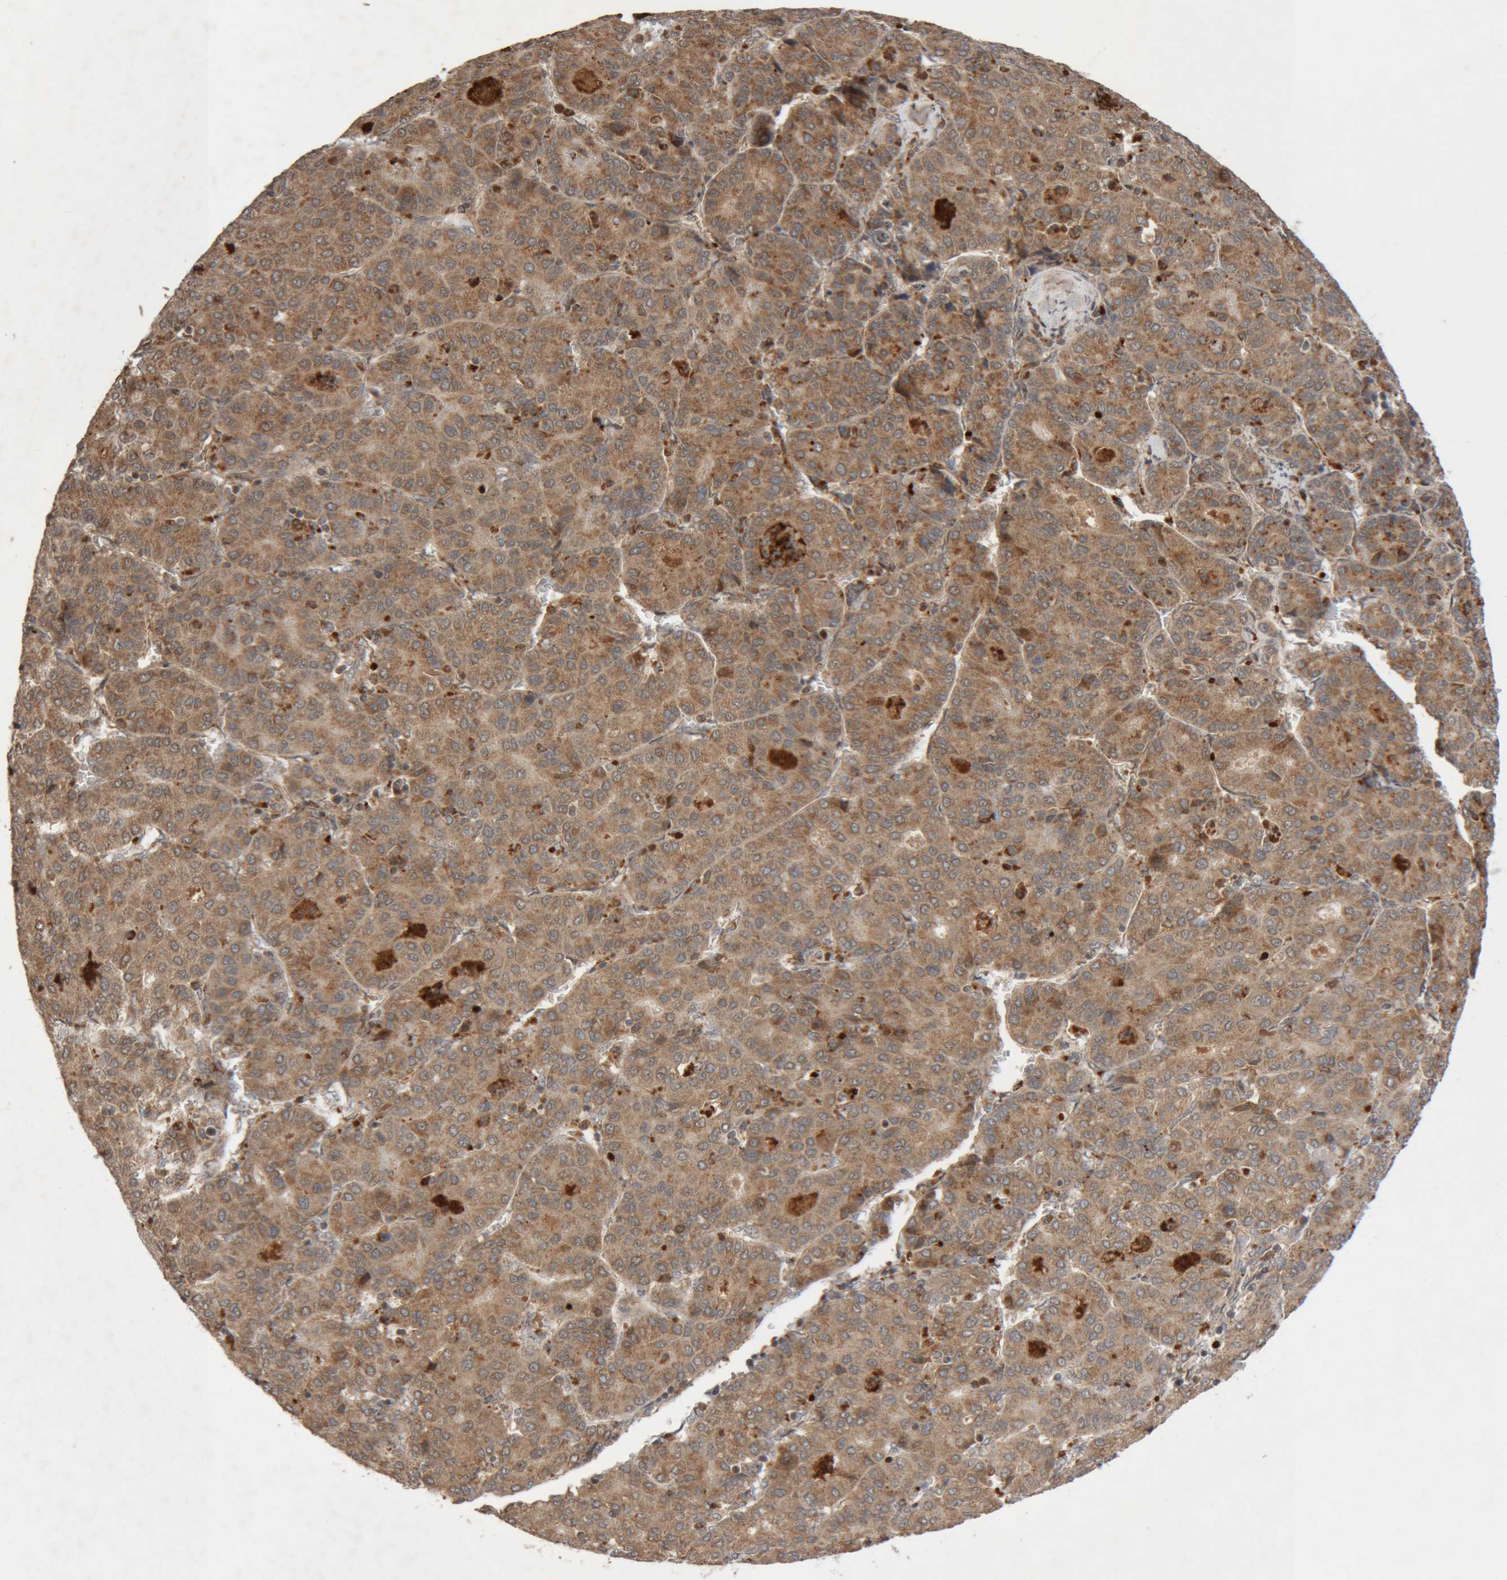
{"staining": {"intensity": "moderate", "quantity": ">75%", "location": "cytoplasmic/membranous"}, "tissue": "liver cancer", "cell_type": "Tumor cells", "image_type": "cancer", "snomed": [{"axis": "morphology", "description": "Carcinoma, Hepatocellular, NOS"}, {"axis": "topography", "description": "Liver"}], "caption": "Protein expression analysis of human hepatocellular carcinoma (liver) reveals moderate cytoplasmic/membranous expression in approximately >75% of tumor cells.", "gene": "KIF21B", "patient": {"sex": "male", "age": 65}}